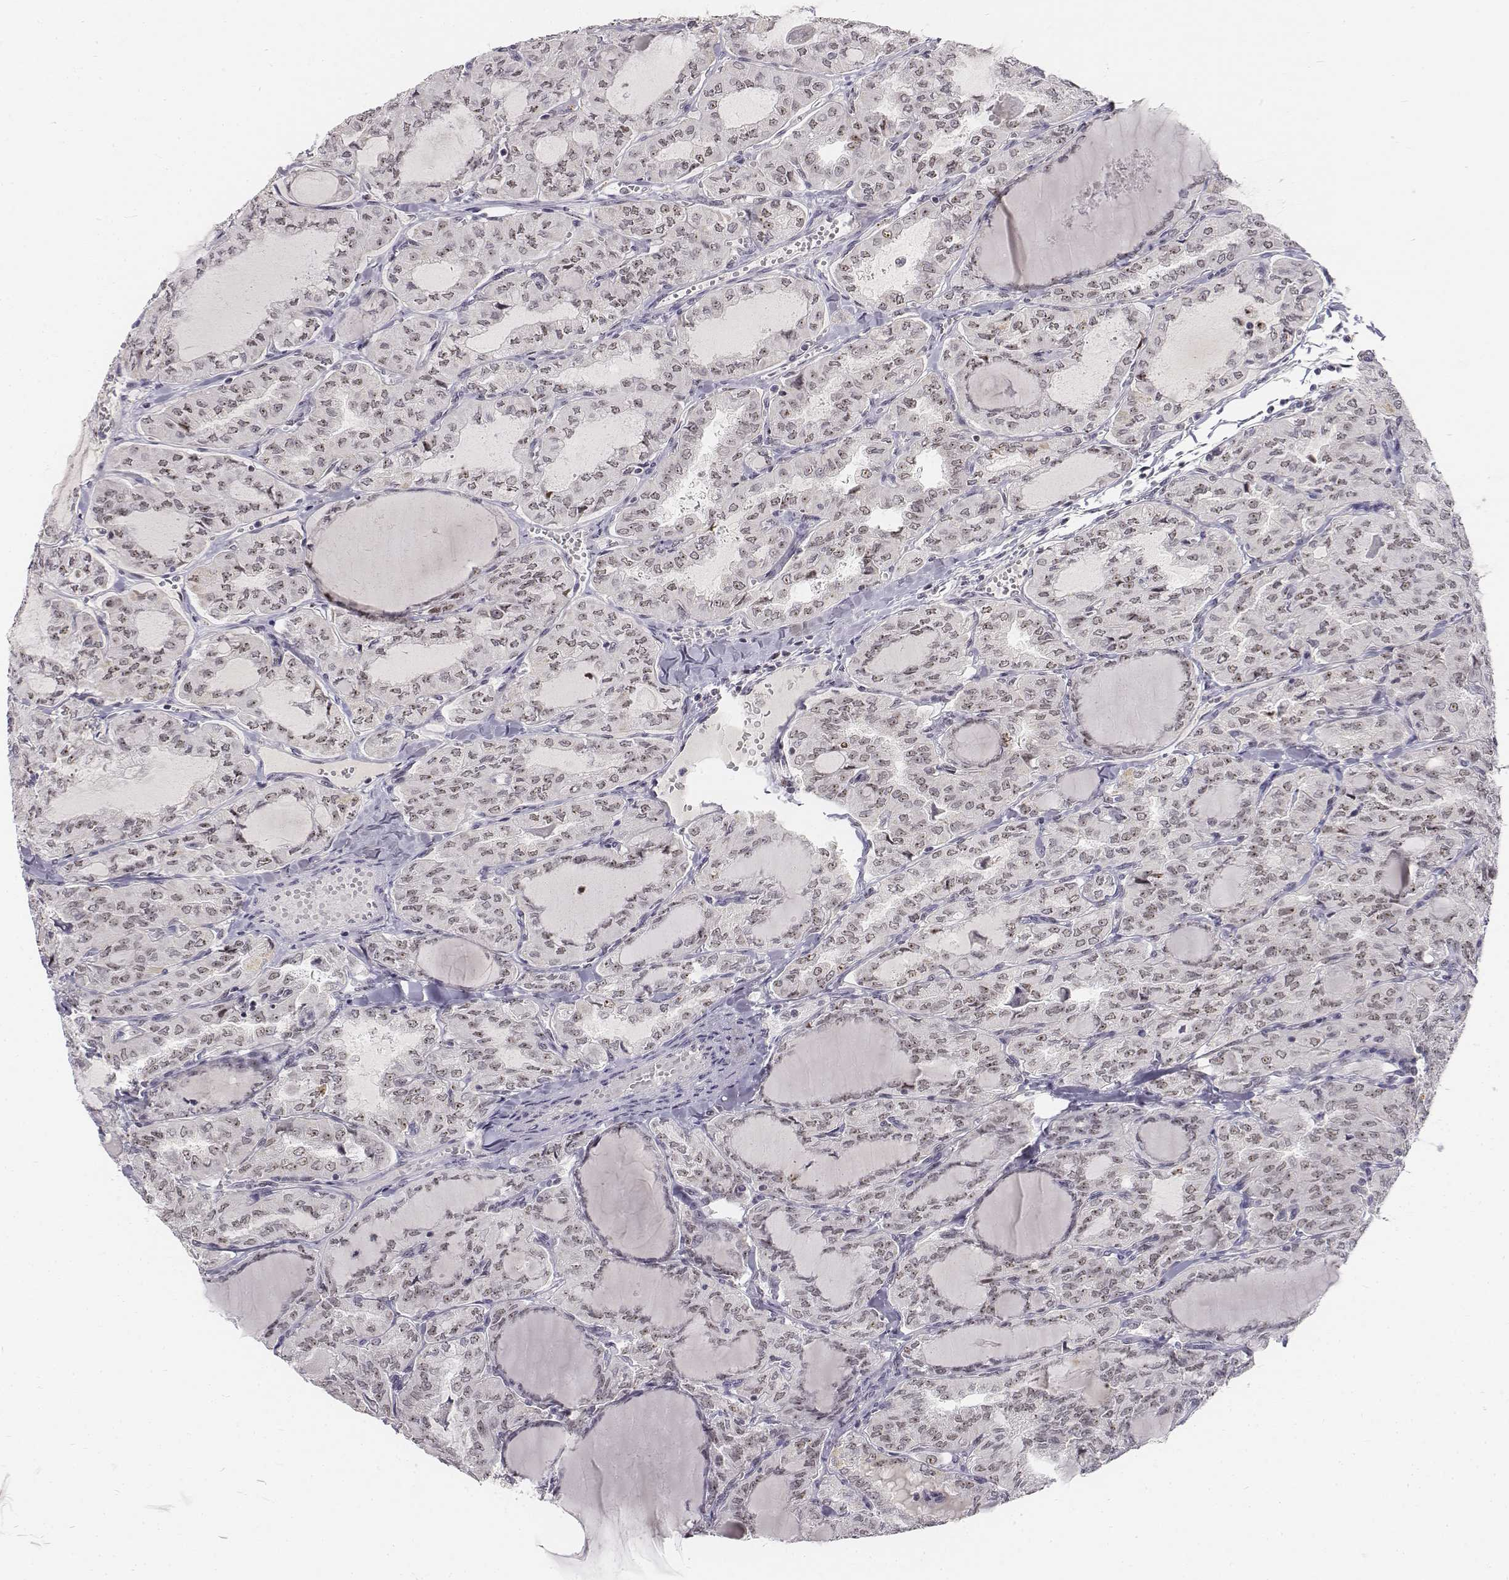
{"staining": {"intensity": "negative", "quantity": "none", "location": "none"}, "tissue": "thyroid cancer", "cell_type": "Tumor cells", "image_type": "cancer", "snomed": [{"axis": "morphology", "description": "Papillary adenocarcinoma, NOS"}, {"axis": "topography", "description": "Thyroid gland"}], "caption": "A high-resolution image shows immunohistochemistry staining of papillary adenocarcinoma (thyroid), which demonstrates no significant expression in tumor cells.", "gene": "PHF6", "patient": {"sex": "male", "age": 20}}